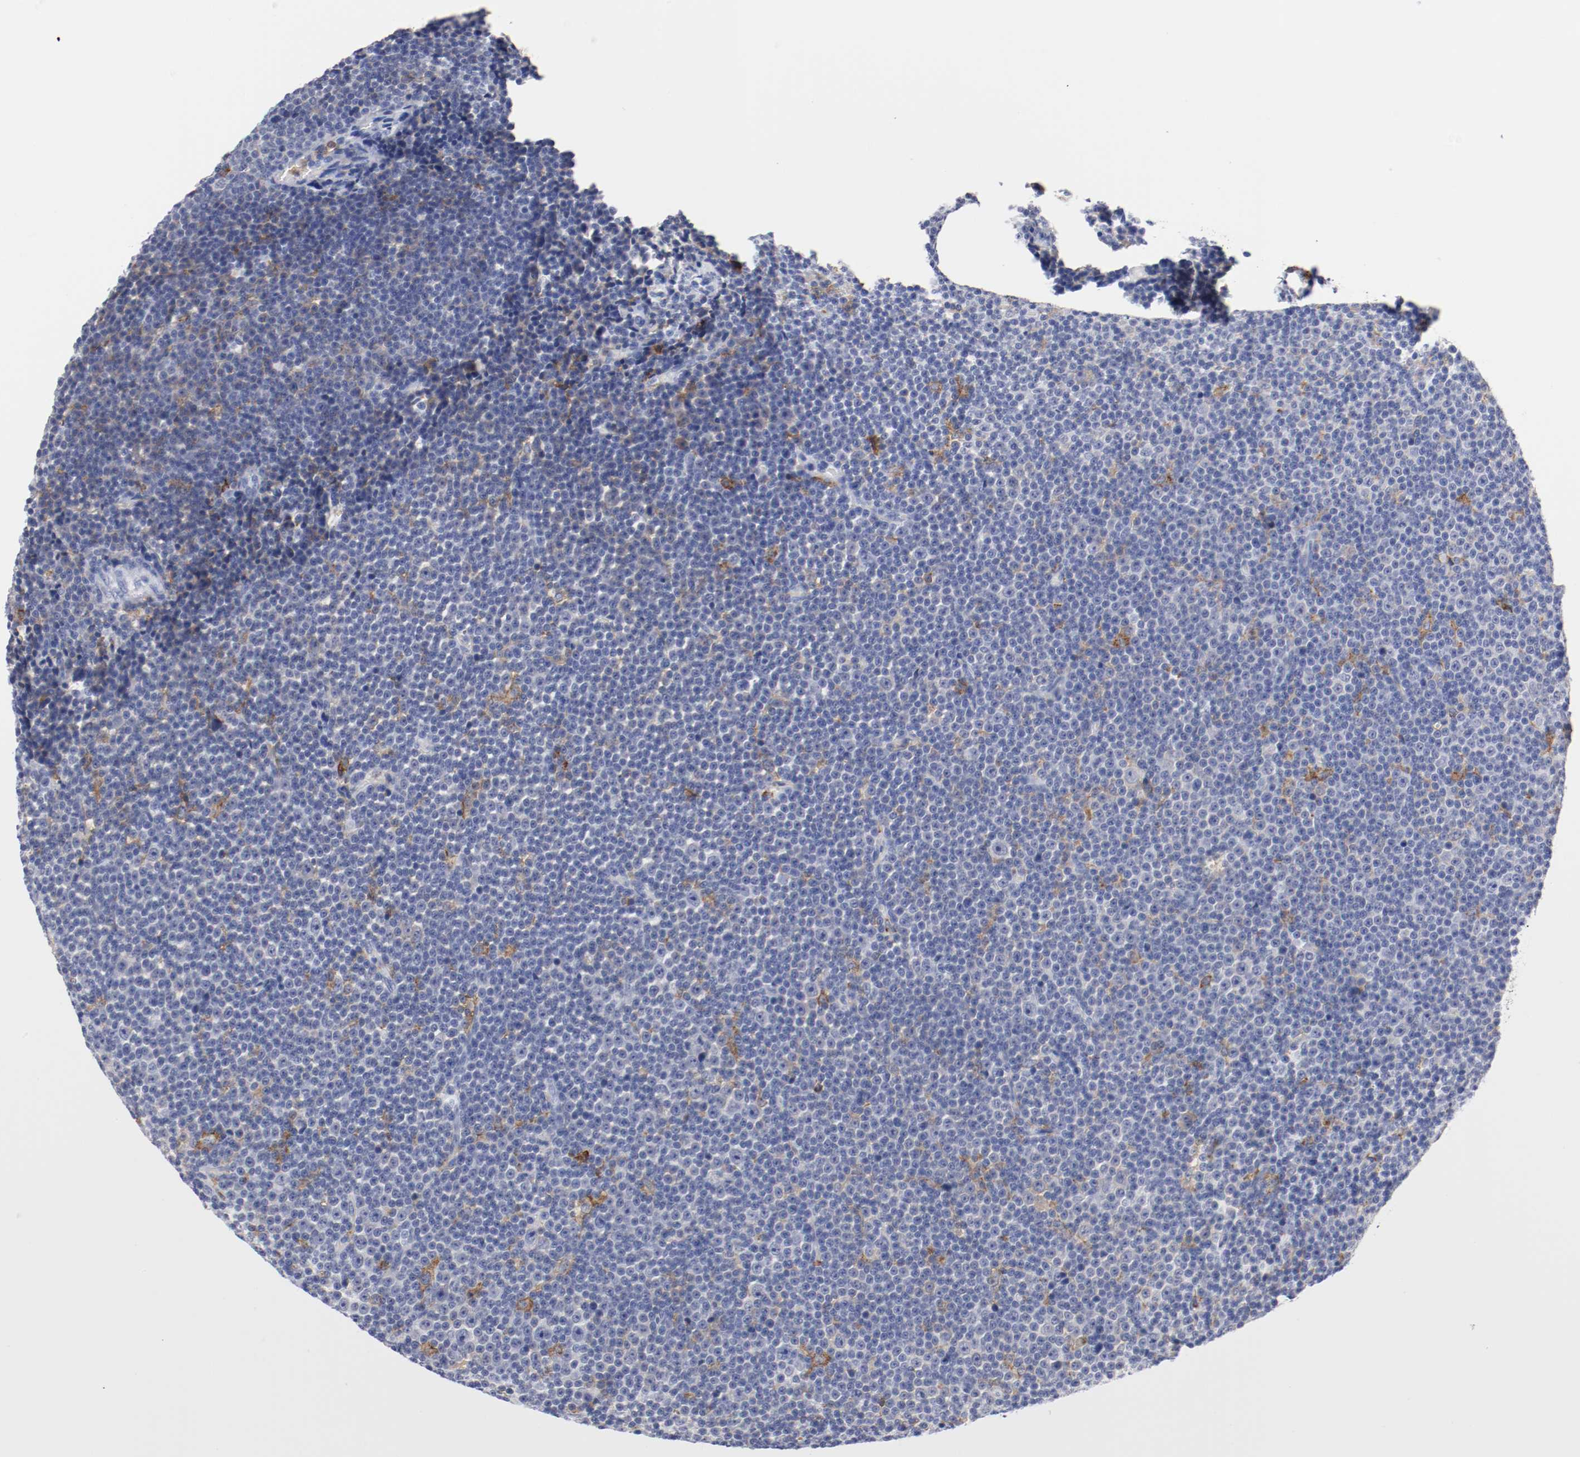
{"staining": {"intensity": "negative", "quantity": "none", "location": "none"}, "tissue": "lymphoma", "cell_type": "Tumor cells", "image_type": "cancer", "snomed": [{"axis": "morphology", "description": "Malignant lymphoma, non-Hodgkin's type, Low grade"}, {"axis": "topography", "description": "Lymph node"}], "caption": "The IHC photomicrograph has no significant staining in tumor cells of lymphoma tissue. Nuclei are stained in blue.", "gene": "ITGAX", "patient": {"sex": "female", "age": 67}}